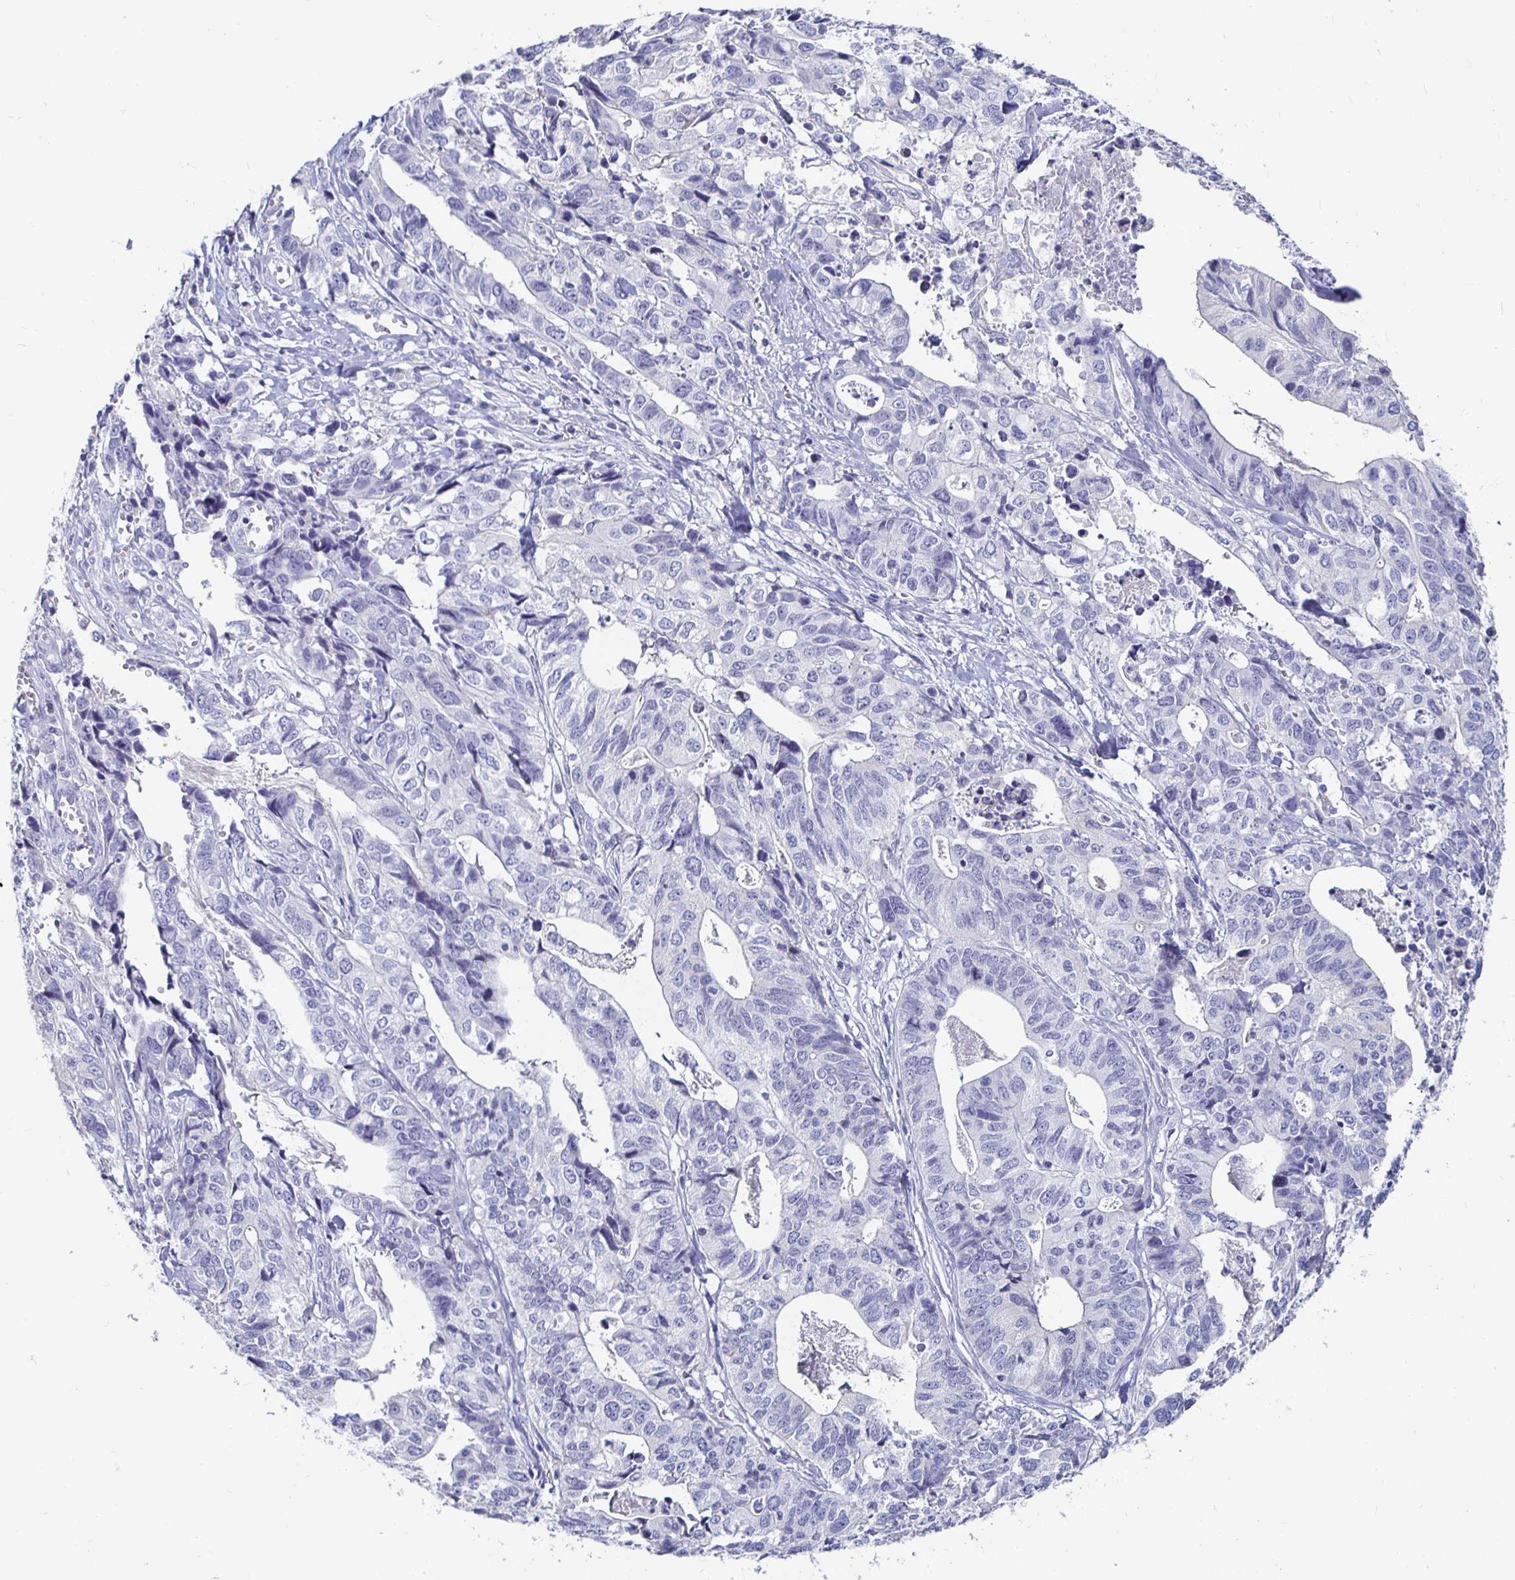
{"staining": {"intensity": "negative", "quantity": "none", "location": "none"}, "tissue": "stomach cancer", "cell_type": "Tumor cells", "image_type": "cancer", "snomed": [{"axis": "morphology", "description": "Adenocarcinoma, NOS"}, {"axis": "topography", "description": "Stomach, upper"}], "caption": "Immunohistochemical staining of stomach adenocarcinoma displays no significant positivity in tumor cells.", "gene": "CA9", "patient": {"sex": "female", "age": 67}}